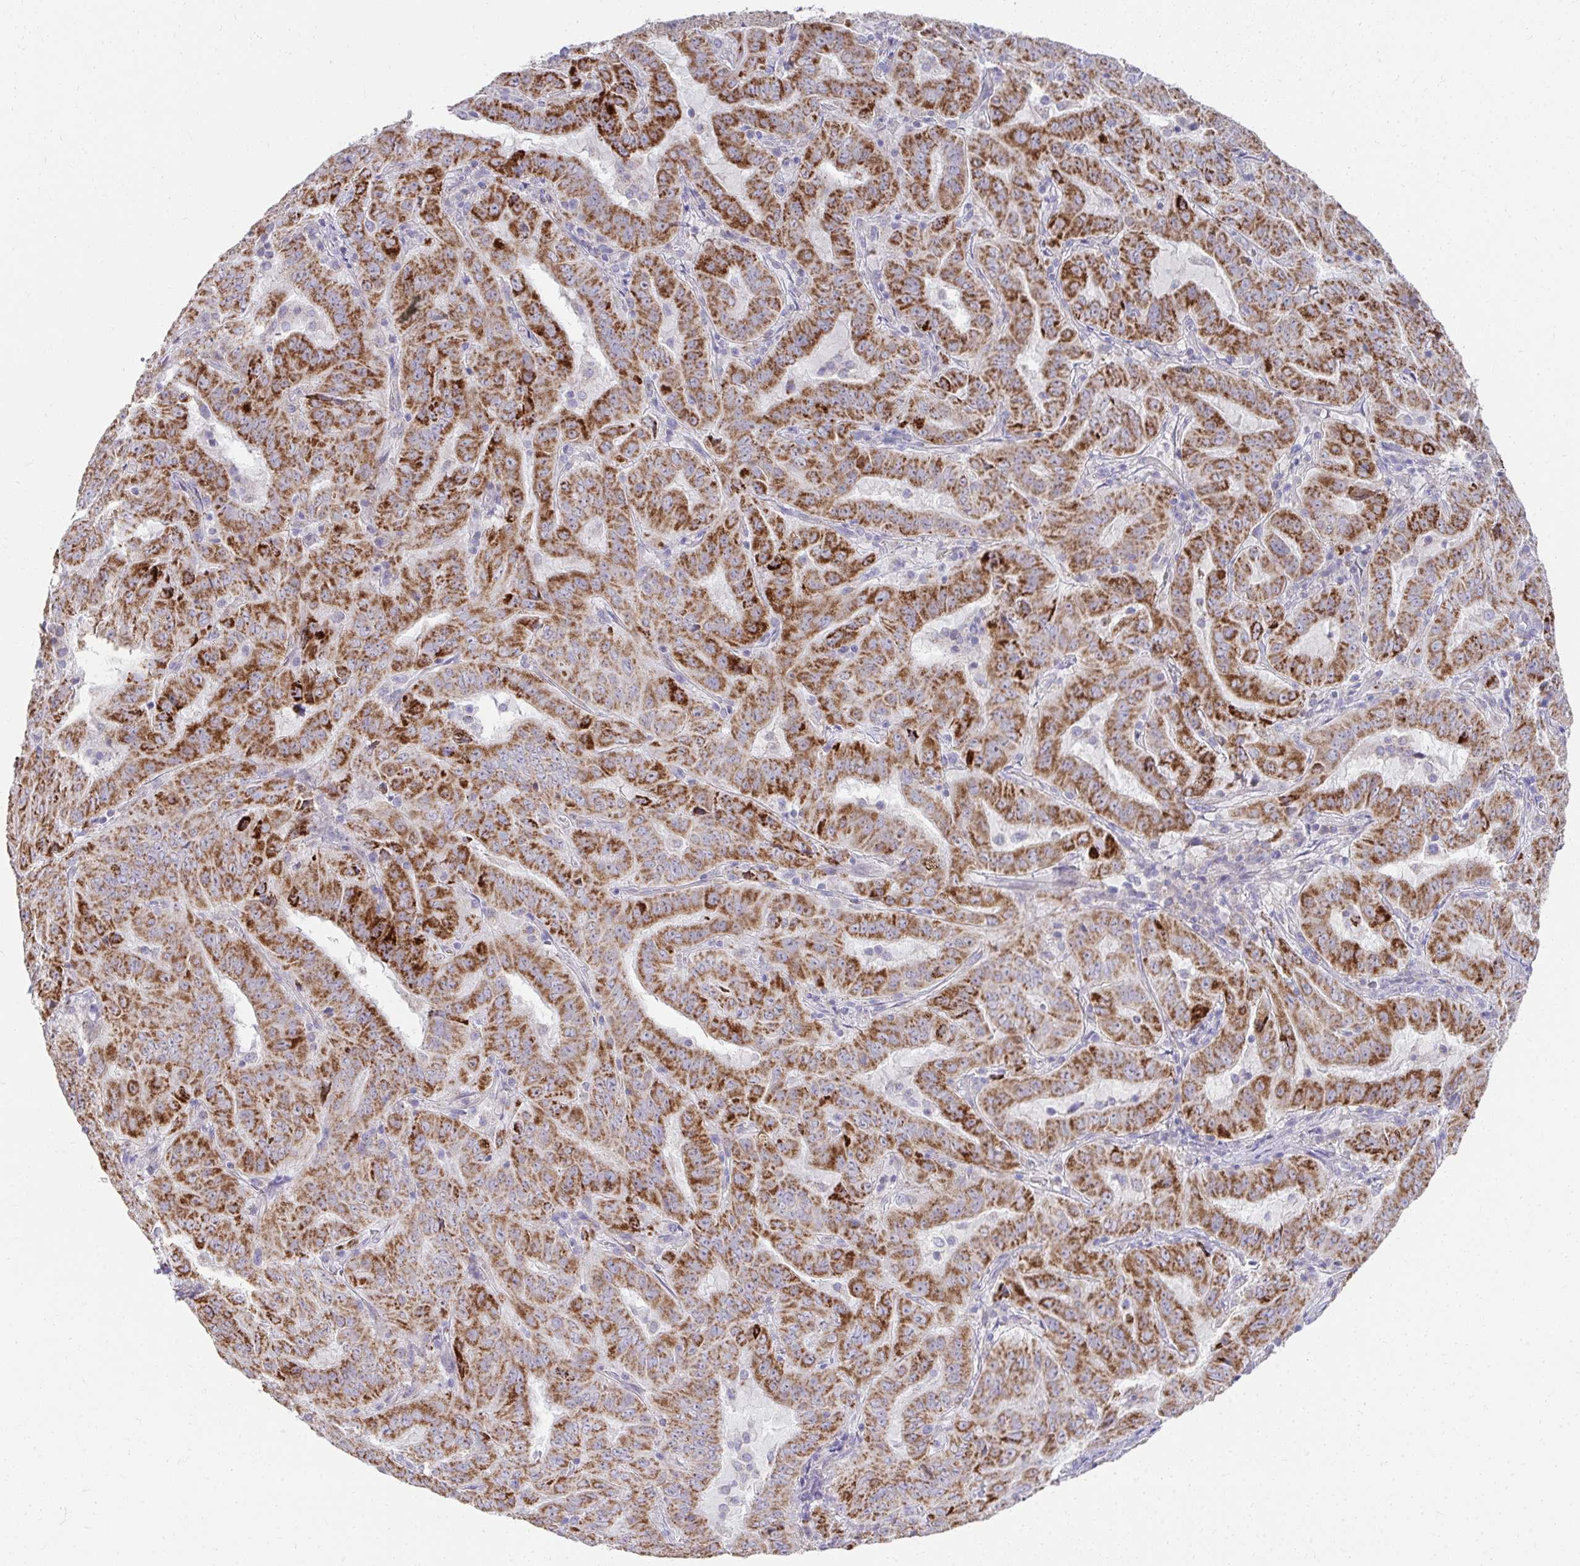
{"staining": {"intensity": "strong", "quantity": ">75%", "location": "cytoplasmic/membranous"}, "tissue": "pancreatic cancer", "cell_type": "Tumor cells", "image_type": "cancer", "snomed": [{"axis": "morphology", "description": "Adenocarcinoma, NOS"}, {"axis": "topography", "description": "Pancreas"}], "caption": "Approximately >75% of tumor cells in pancreatic cancer (adenocarcinoma) demonstrate strong cytoplasmic/membranous protein positivity as visualized by brown immunohistochemical staining.", "gene": "PRRG3", "patient": {"sex": "male", "age": 63}}